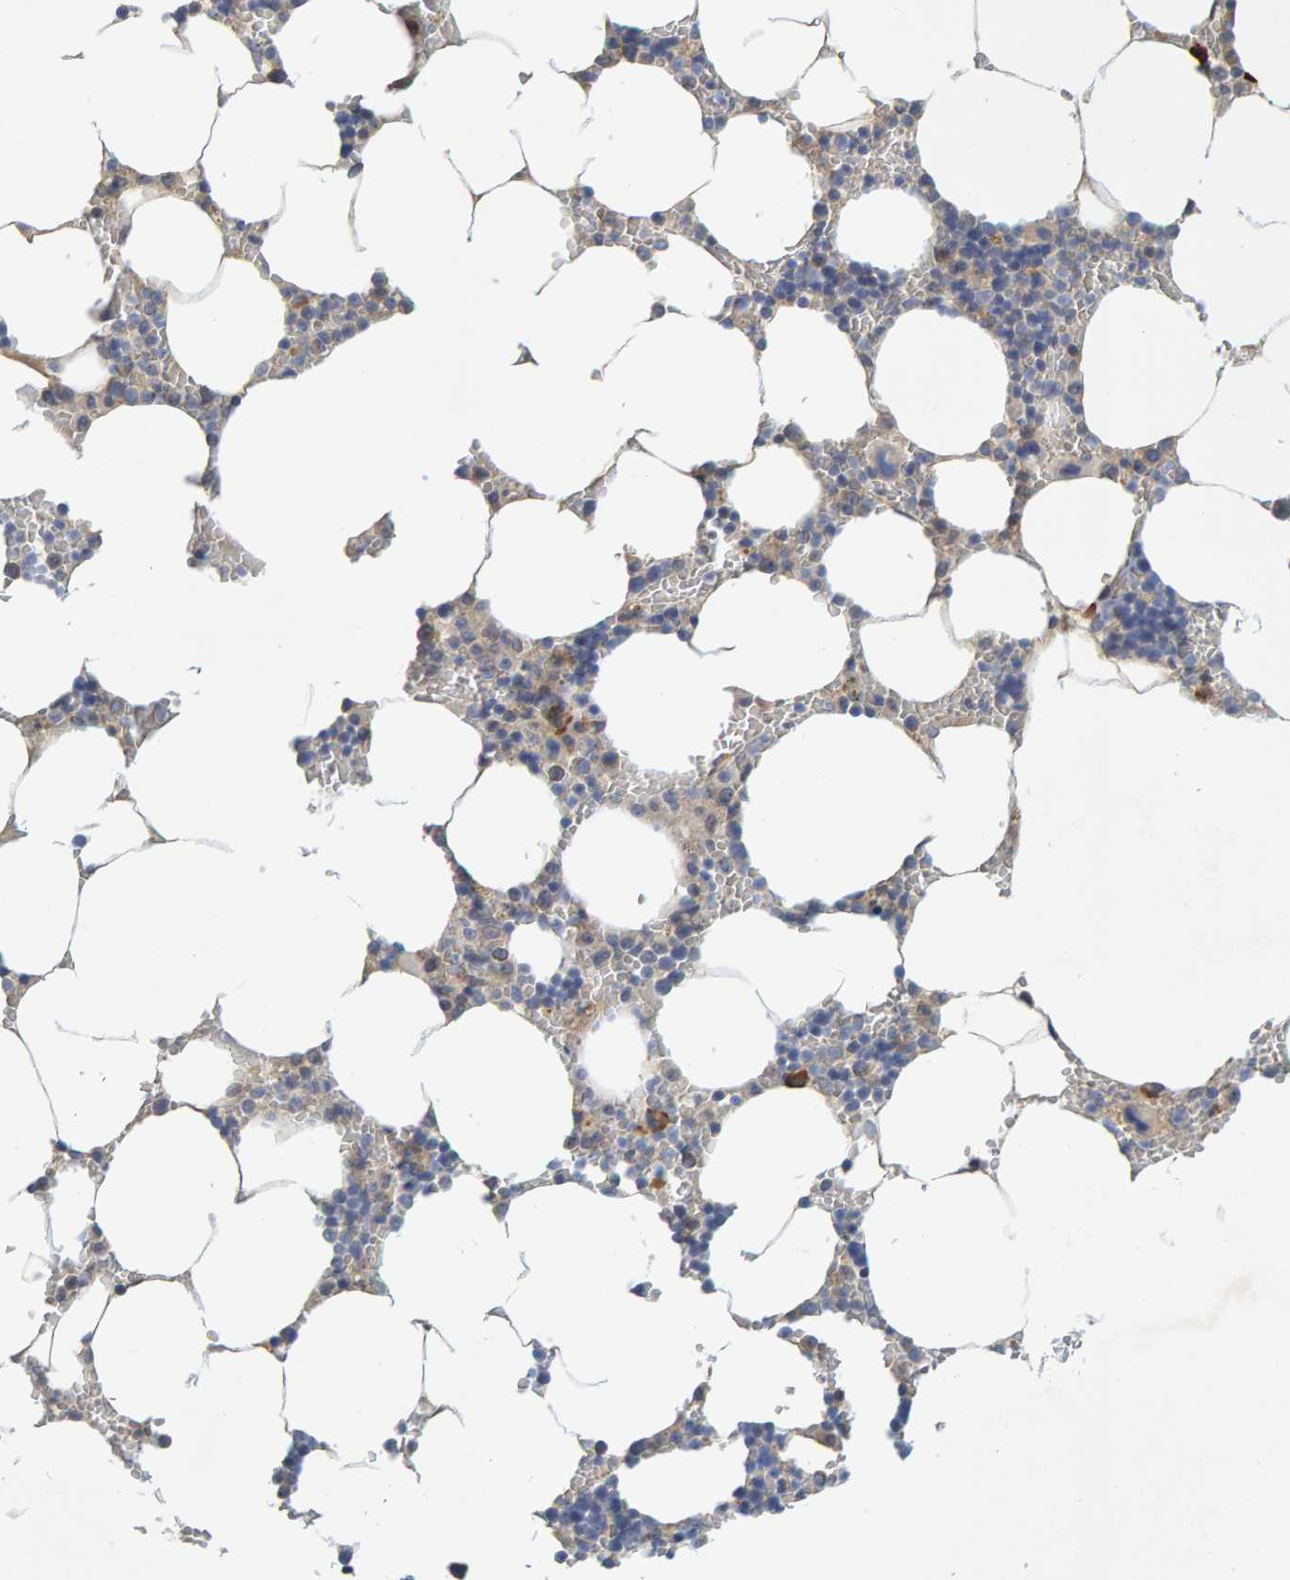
{"staining": {"intensity": "weak", "quantity": "<25%", "location": "cytoplasmic/membranous"}, "tissue": "bone marrow", "cell_type": "Hematopoietic cells", "image_type": "normal", "snomed": [{"axis": "morphology", "description": "Normal tissue, NOS"}, {"axis": "topography", "description": "Bone marrow"}], "caption": "Human bone marrow stained for a protein using immunohistochemistry displays no positivity in hematopoietic cells.", "gene": "ZNF77", "patient": {"sex": "male", "age": 70}}